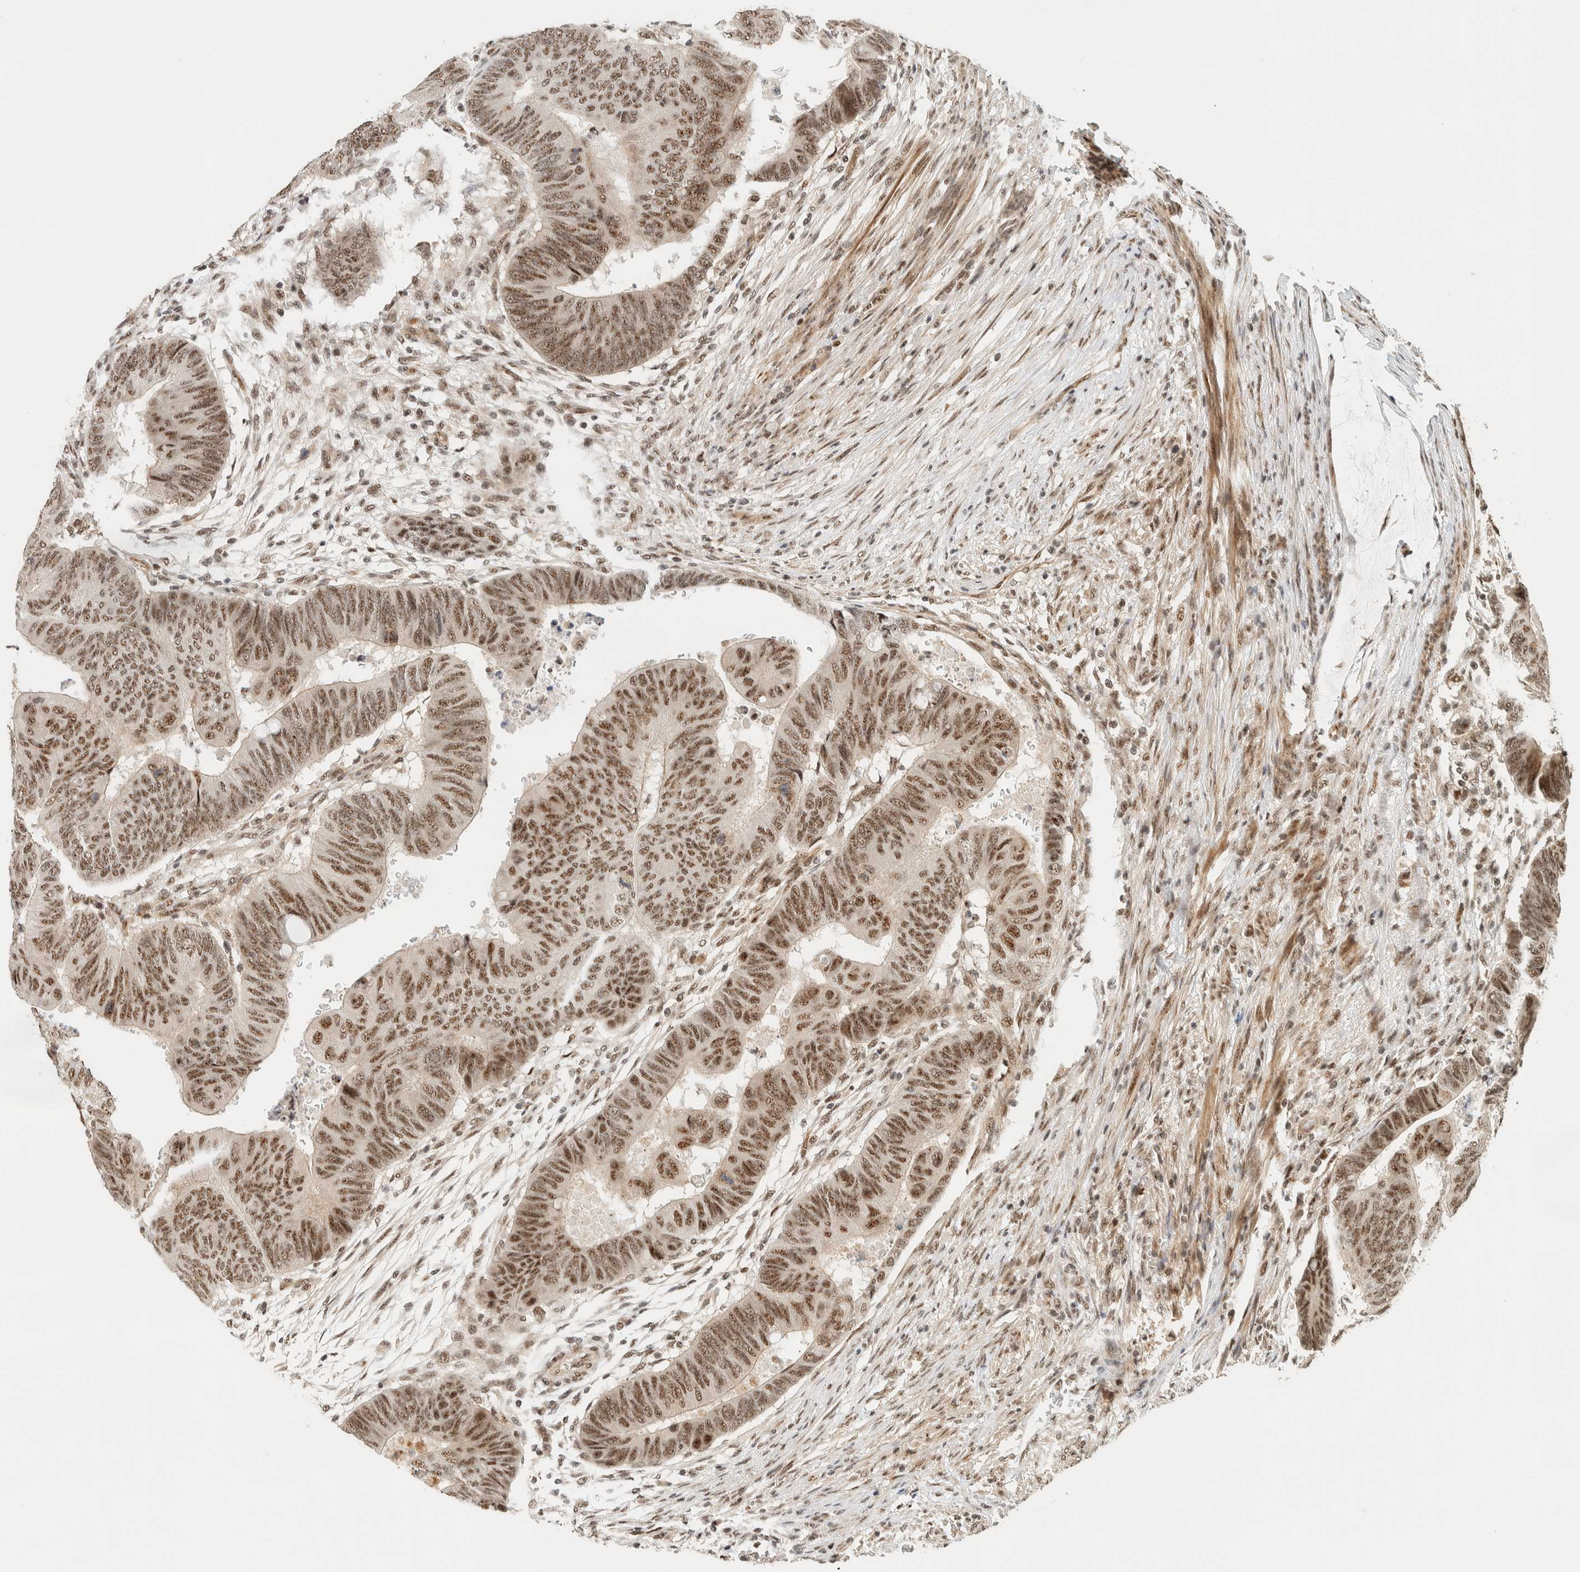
{"staining": {"intensity": "moderate", "quantity": ">75%", "location": "nuclear"}, "tissue": "colorectal cancer", "cell_type": "Tumor cells", "image_type": "cancer", "snomed": [{"axis": "morphology", "description": "Normal tissue, NOS"}, {"axis": "morphology", "description": "Adenocarcinoma, NOS"}, {"axis": "topography", "description": "Rectum"}, {"axis": "topography", "description": "Peripheral nerve tissue"}], "caption": "A high-resolution histopathology image shows immunohistochemistry staining of colorectal adenocarcinoma, which shows moderate nuclear expression in about >75% of tumor cells. (DAB IHC with brightfield microscopy, high magnification).", "gene": "SIK1", "patient": {"sex": "male", "age": 92}}